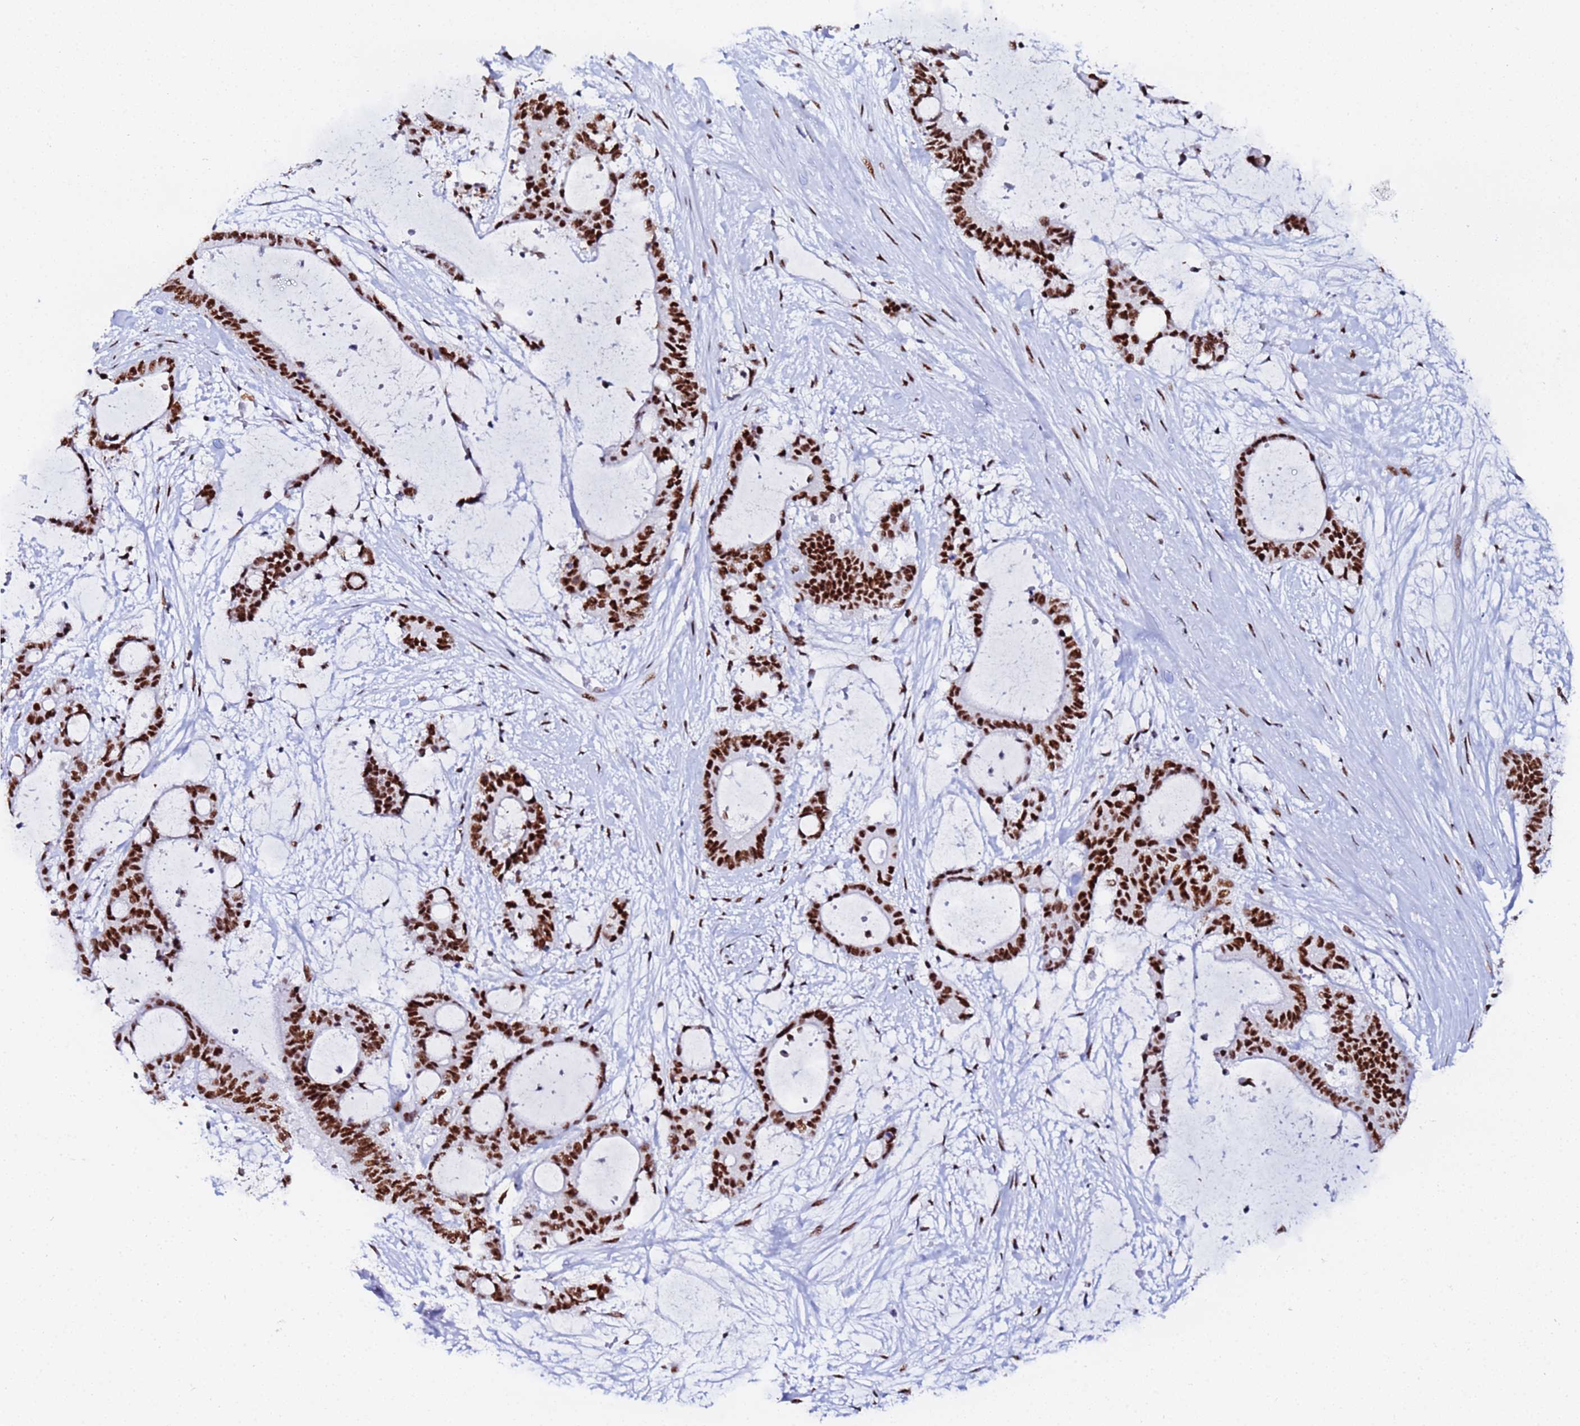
{"staining": {"intensity": "strong", "quantity": ">75%", "location": "nuclear"}, "tissue": "liver cancer", "cell_type": "Tumor cells", "image_type": "cancer", "snomed": [{"axis": "morphology", "description": "Normal tissue, NOS"}, {"axis": "morphology", "description": "Cholangiocarcinoma"}, {"axis": "topography", "description": "Liver"}, {"axis": "topography", "description": "Peripheral nerve tissue"}], "caption": "The micrograph reveals staining of cholangiocarcinoma (liver), revealing strong nuclear protein staining (brown color) within tumor cells. The staining was performed using DAB, with brown indicating positive protein expression. Nuclei are stained blue with hematoxylin.", "gene": "SNRPA1", "patient": {"sex": "female", "age": 73}}